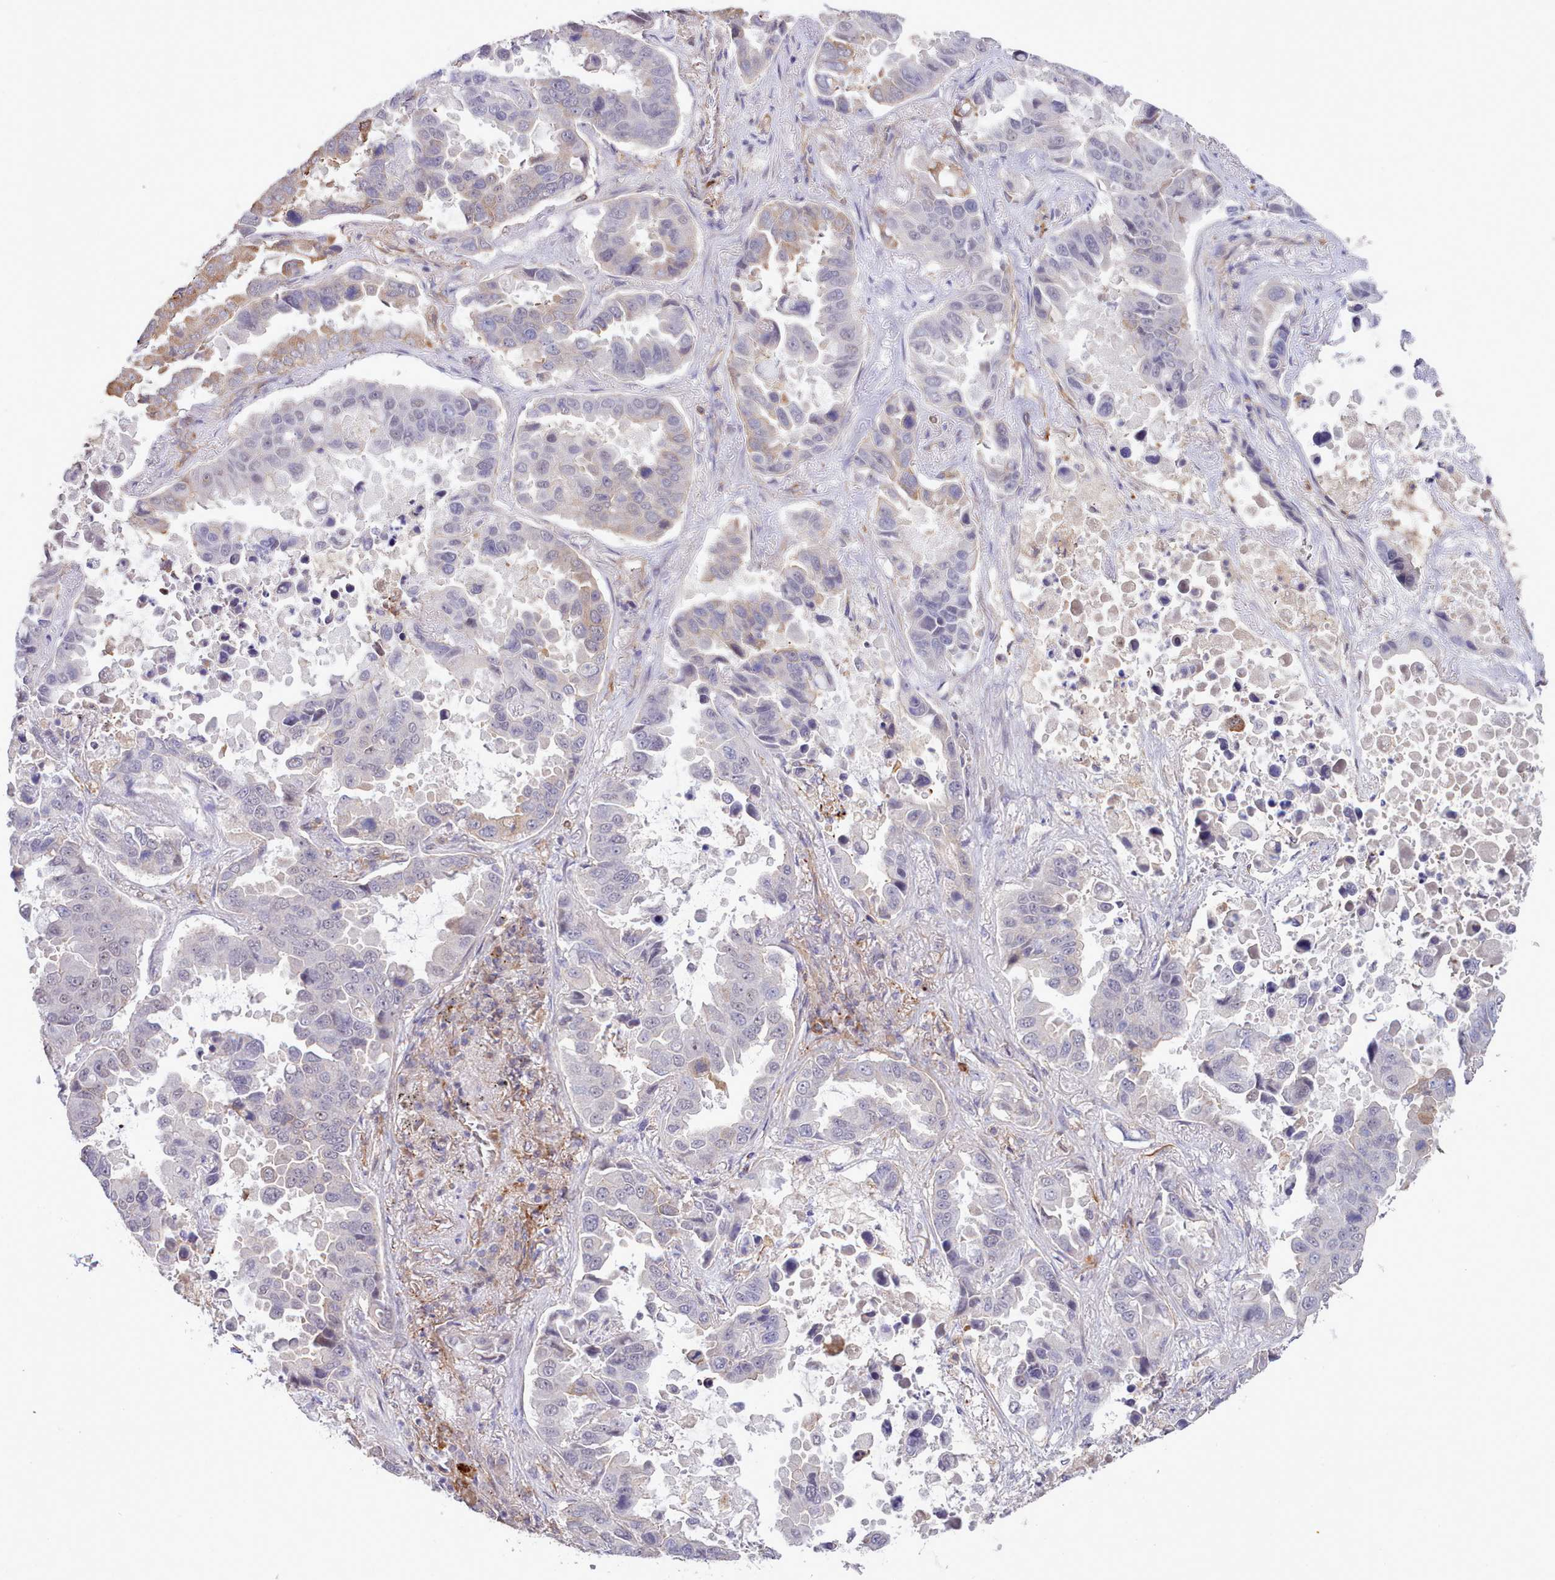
{"staining": {"intensity": "weak", "quantity": "<25%", "location": "cytoplasmic/membranous"}, "tissue": "lung cancer", "cell_type": "Tumor cells", "image_type": "cancer", "snomed": [{"axis": "morphology", "description": "Adenocarcinoma, NOS"}, {"axis": "topography", "description": "Lung"}], "caption": "An immunohistochemistry (IHC) micrograph of lung cancer (adenocarcinoma) is shown. There is no staining in tumor cells of lung cancer (adenocarcinoma). (Brightfield microscopy of DAB IHC at high magnification).", "gene": "ZC3H13", "patient": {"sex": "male", "age": 64}}